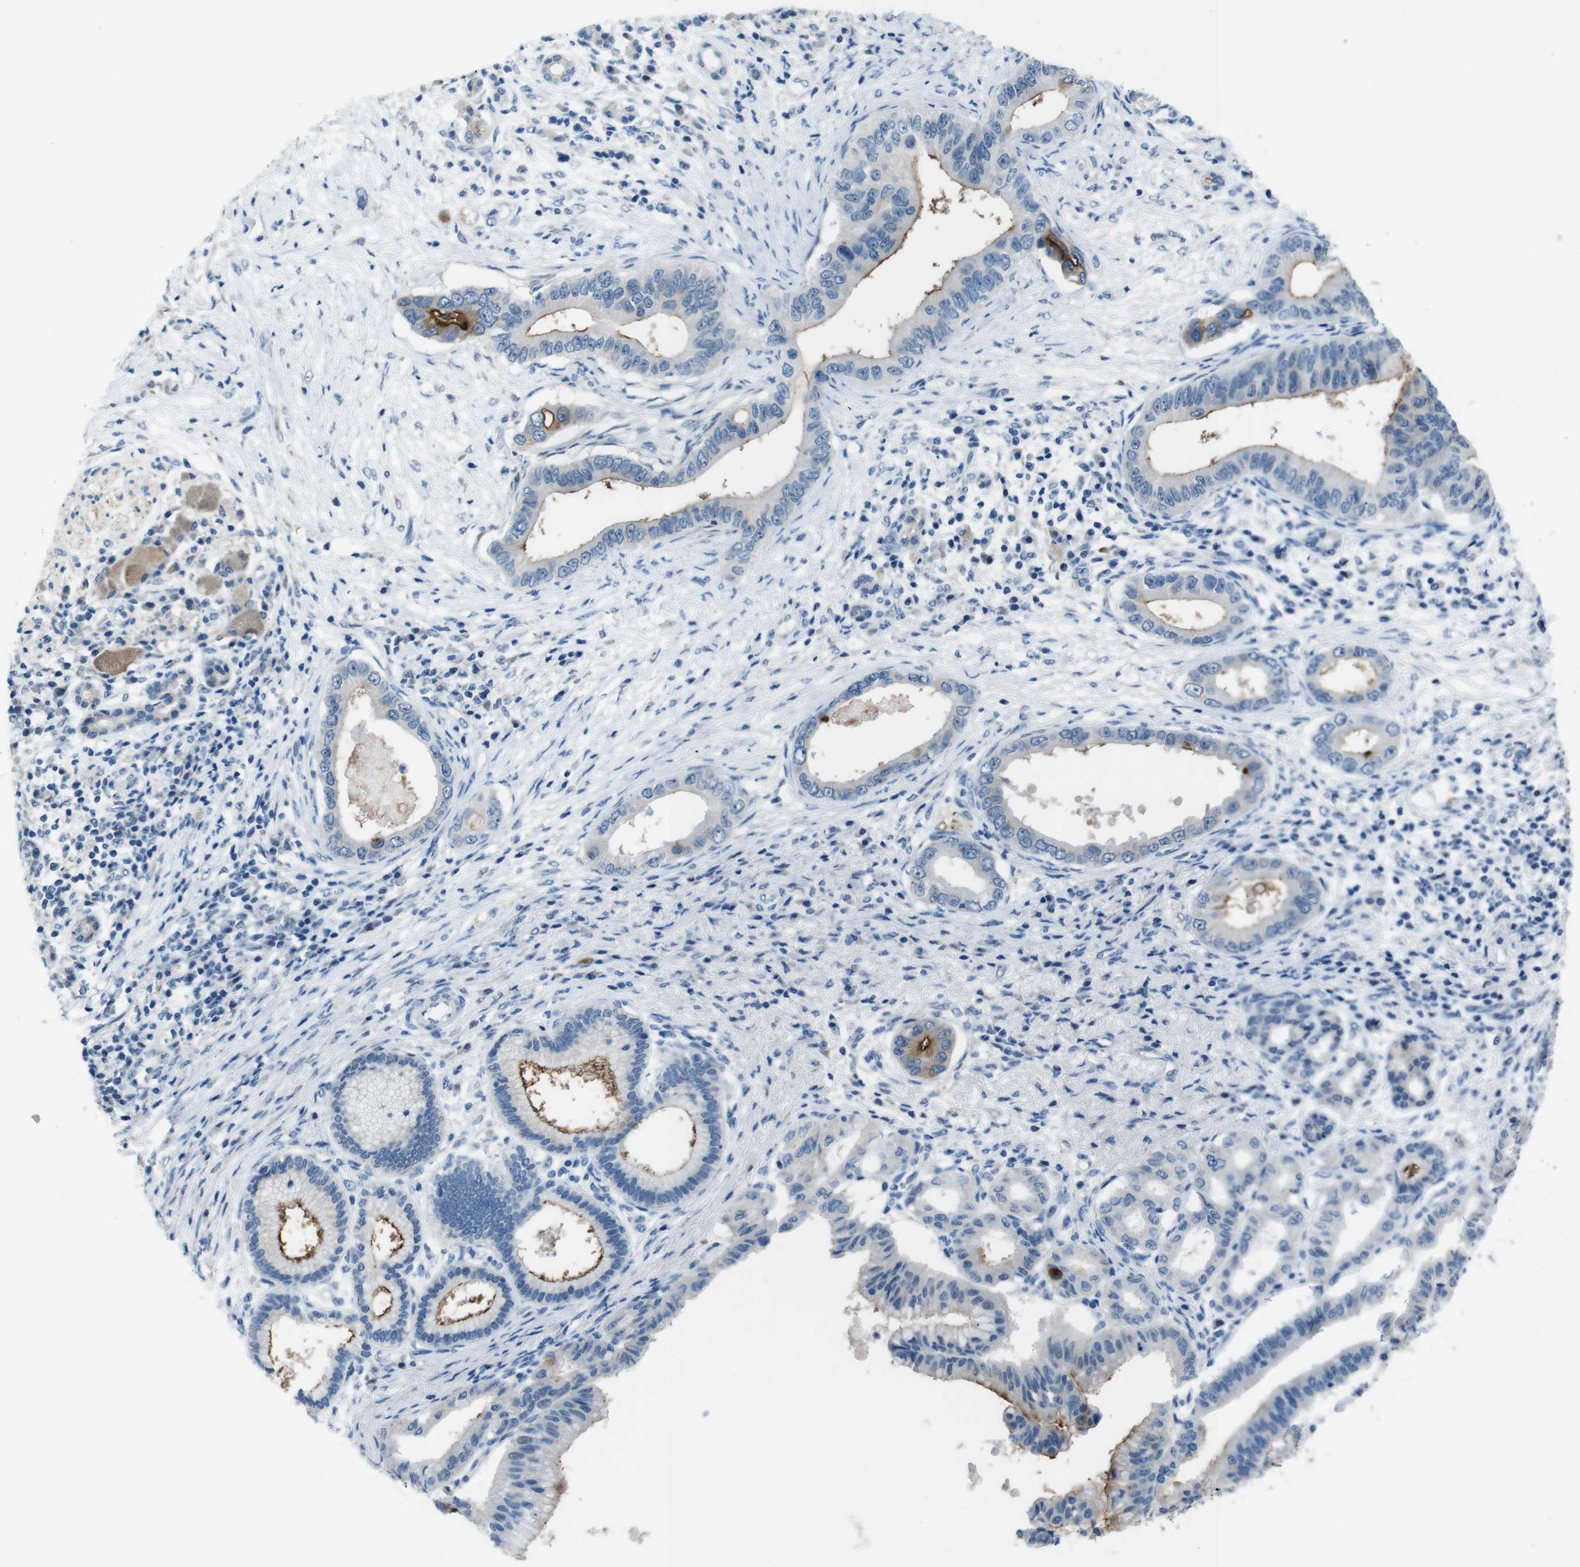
{"staining": {"intensity": "moderate", "quantity": "25%-75%", "location": "cytoplasmic/membranous"}, "tissue": "pancreatic cancer", "cell_type": "Tumor cells", "image_type": "cancer", "snomed": [{"axis": "morphology", "description": "Adenocarcinoma, NOS"}, {"axis": "topography", "description": "Pancreas"}], "caption": "Human pancreatic cancer stained for a protein (brown) demonstrates moderate cytoplasmic/membranous positive staining in about 25%-75% of tumor cells.", "gene": "CDHR2", "patient": {"sex": "male", "age": 77}}